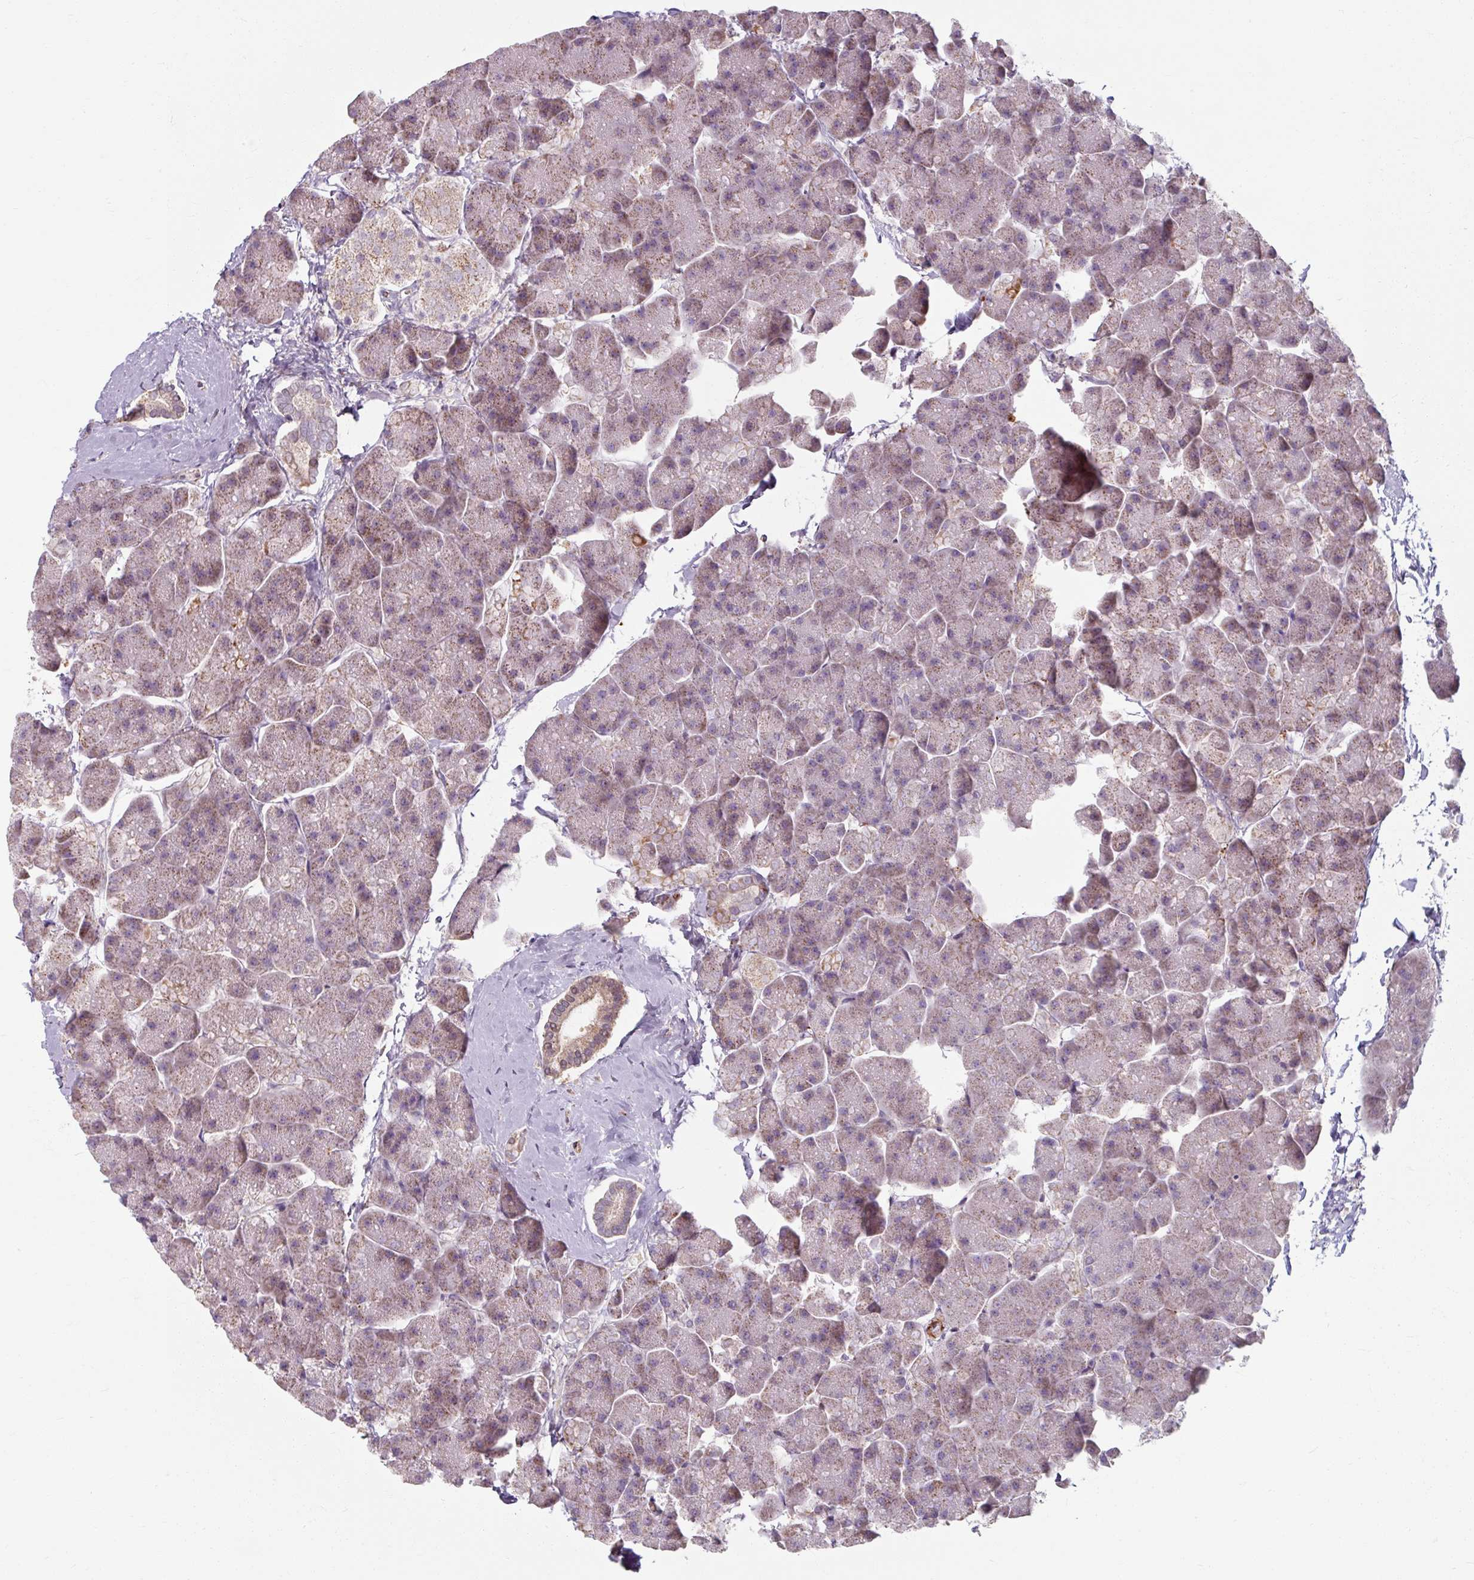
{"staining": {"intensity": "weak", "quantity": "<25%", "location": "cytoplasmic/membranous"}, "tissue": "pancreas", "cell_type": "Exocrine glandular cells", "image_type": "normal", "snomed": [{"axis": "morphology", "description": "Normal tissue, NOS"}, {"axis": "topography", "description": "Pancreas"}, {"axis": "topography", "description": "Peripheral nerve tissue"}], "caption": "The immunohistochemistry image has no significant positivity in exocrine glandular cells of pancreas. (DAB immunohistochemistry (IHC), high magnification).", "gene": "MRPS5", "patient": {"sex": "male", "age": 54}}